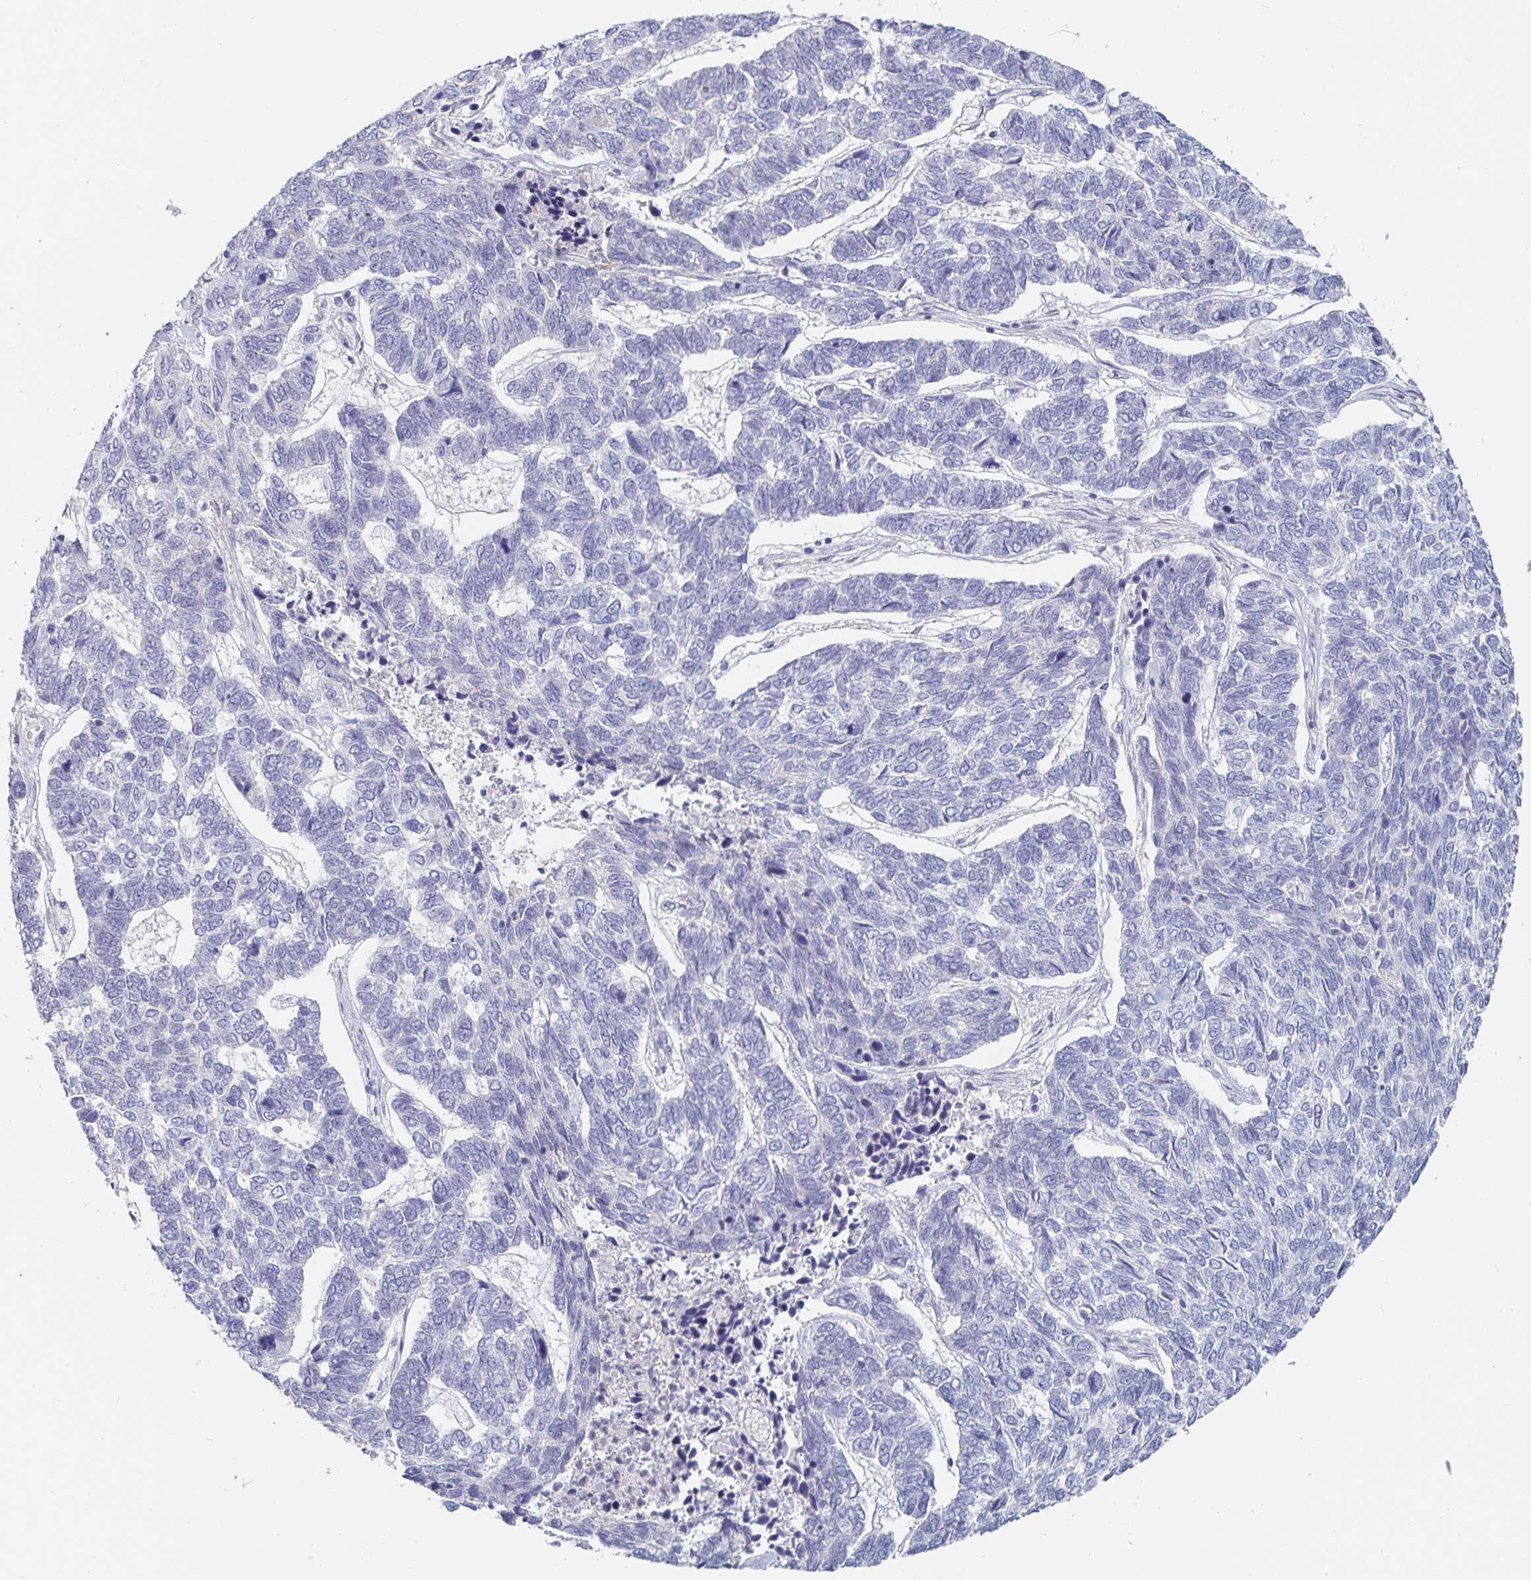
{"staining": {"intensity": "negative", "quantity": "none", "location": "none"}, "tissue": "skin cancer", "cell_type": "Tumor cells", "image_type": "cancer", "snomed": [{"axis": "morphology", "description": "Basal cell carcinoma"}, {"axis": "topography", "description": "Skin"}], "caption": "High power microscopy photomicrograph of an immunohistochemistry (IHC) histopathology image of skin cancer, revealing no significant expression in tumor cells.", "gene": "SPPL3", "patient": {"sex": "female", "age": 65}}